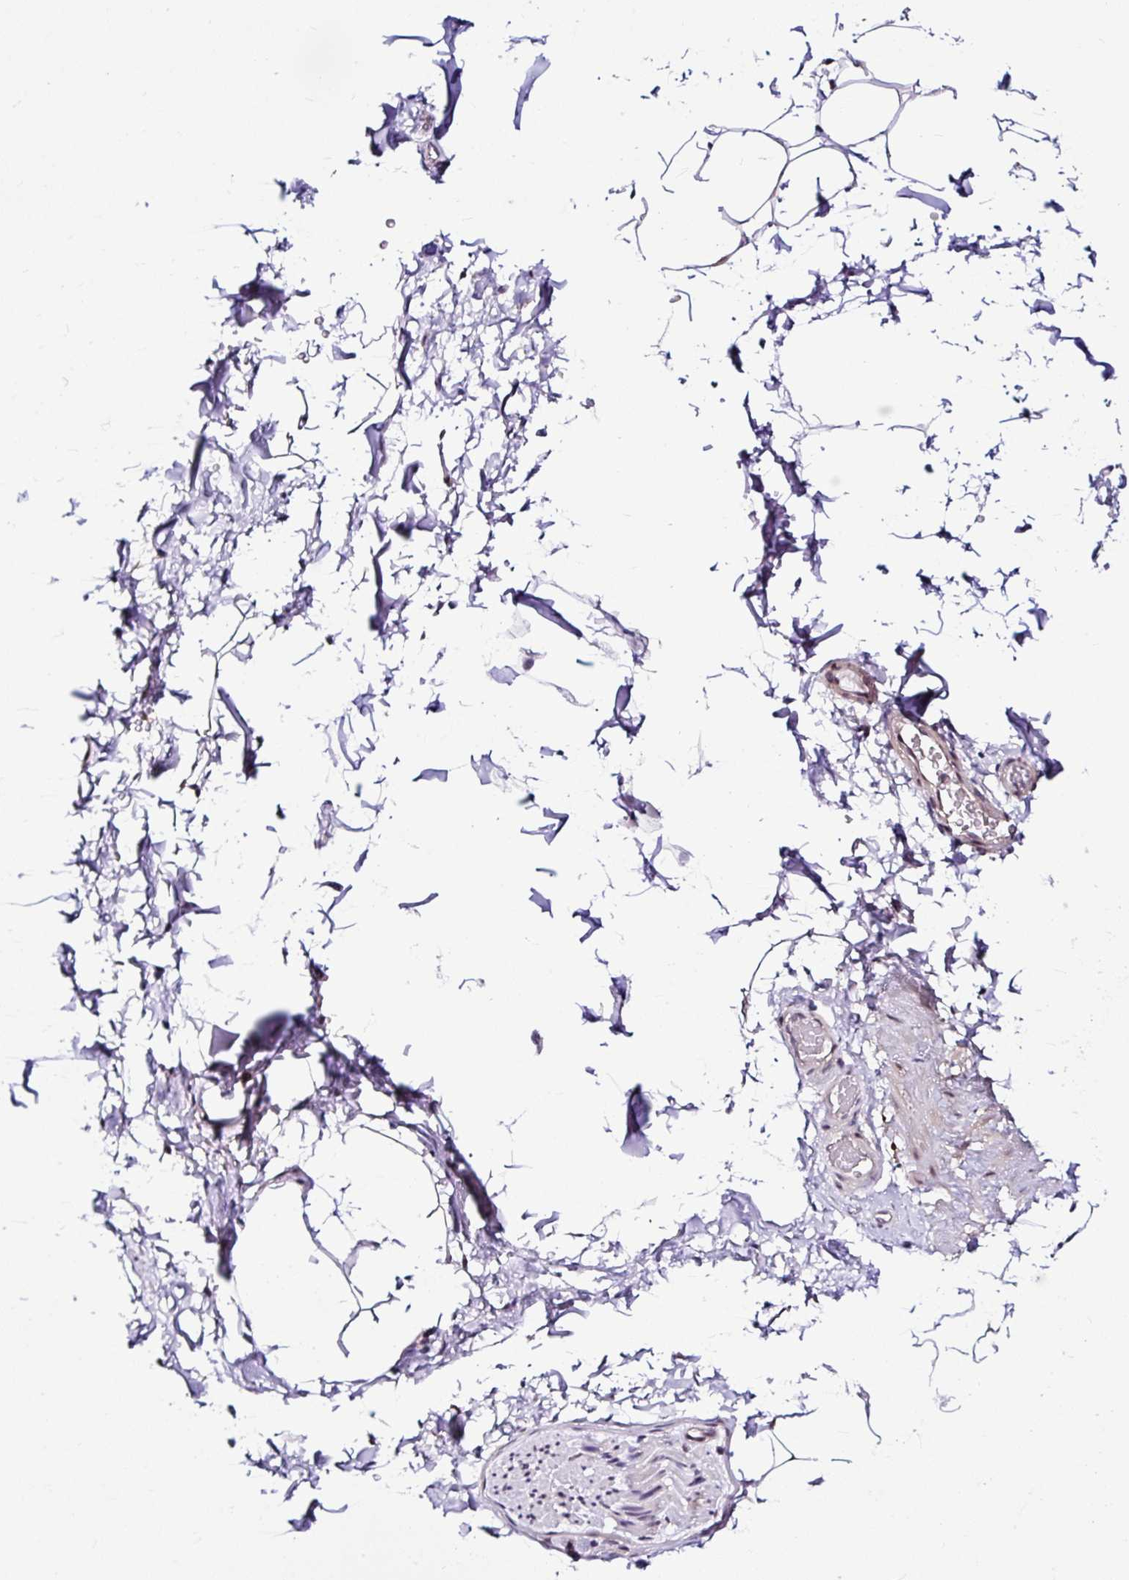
{"staining": {"intensity": "negative", "quantity": "none", "location": "none"}, "tissue": "adipose tissue", "cell_type": "Adipocytes", "image_type": "normal", "snomed": [{"axis": "morphology", "description": "Normal tissue, NOS"}, {"axis": "topography", "description": "Vascular tissue"}, {"axis": "topography", "description": "Peripheral nerve tissue"}], "caption": "This image is of benign adipose tissue stained with IHC to label a protein in brown with the nuclei are counter-stained blue. There is no staining in adipocytes. (IHC, brightfield microscopy, high magnification).", "gene": "PIN4", "patient": {"sex": "male", "age": 41}}